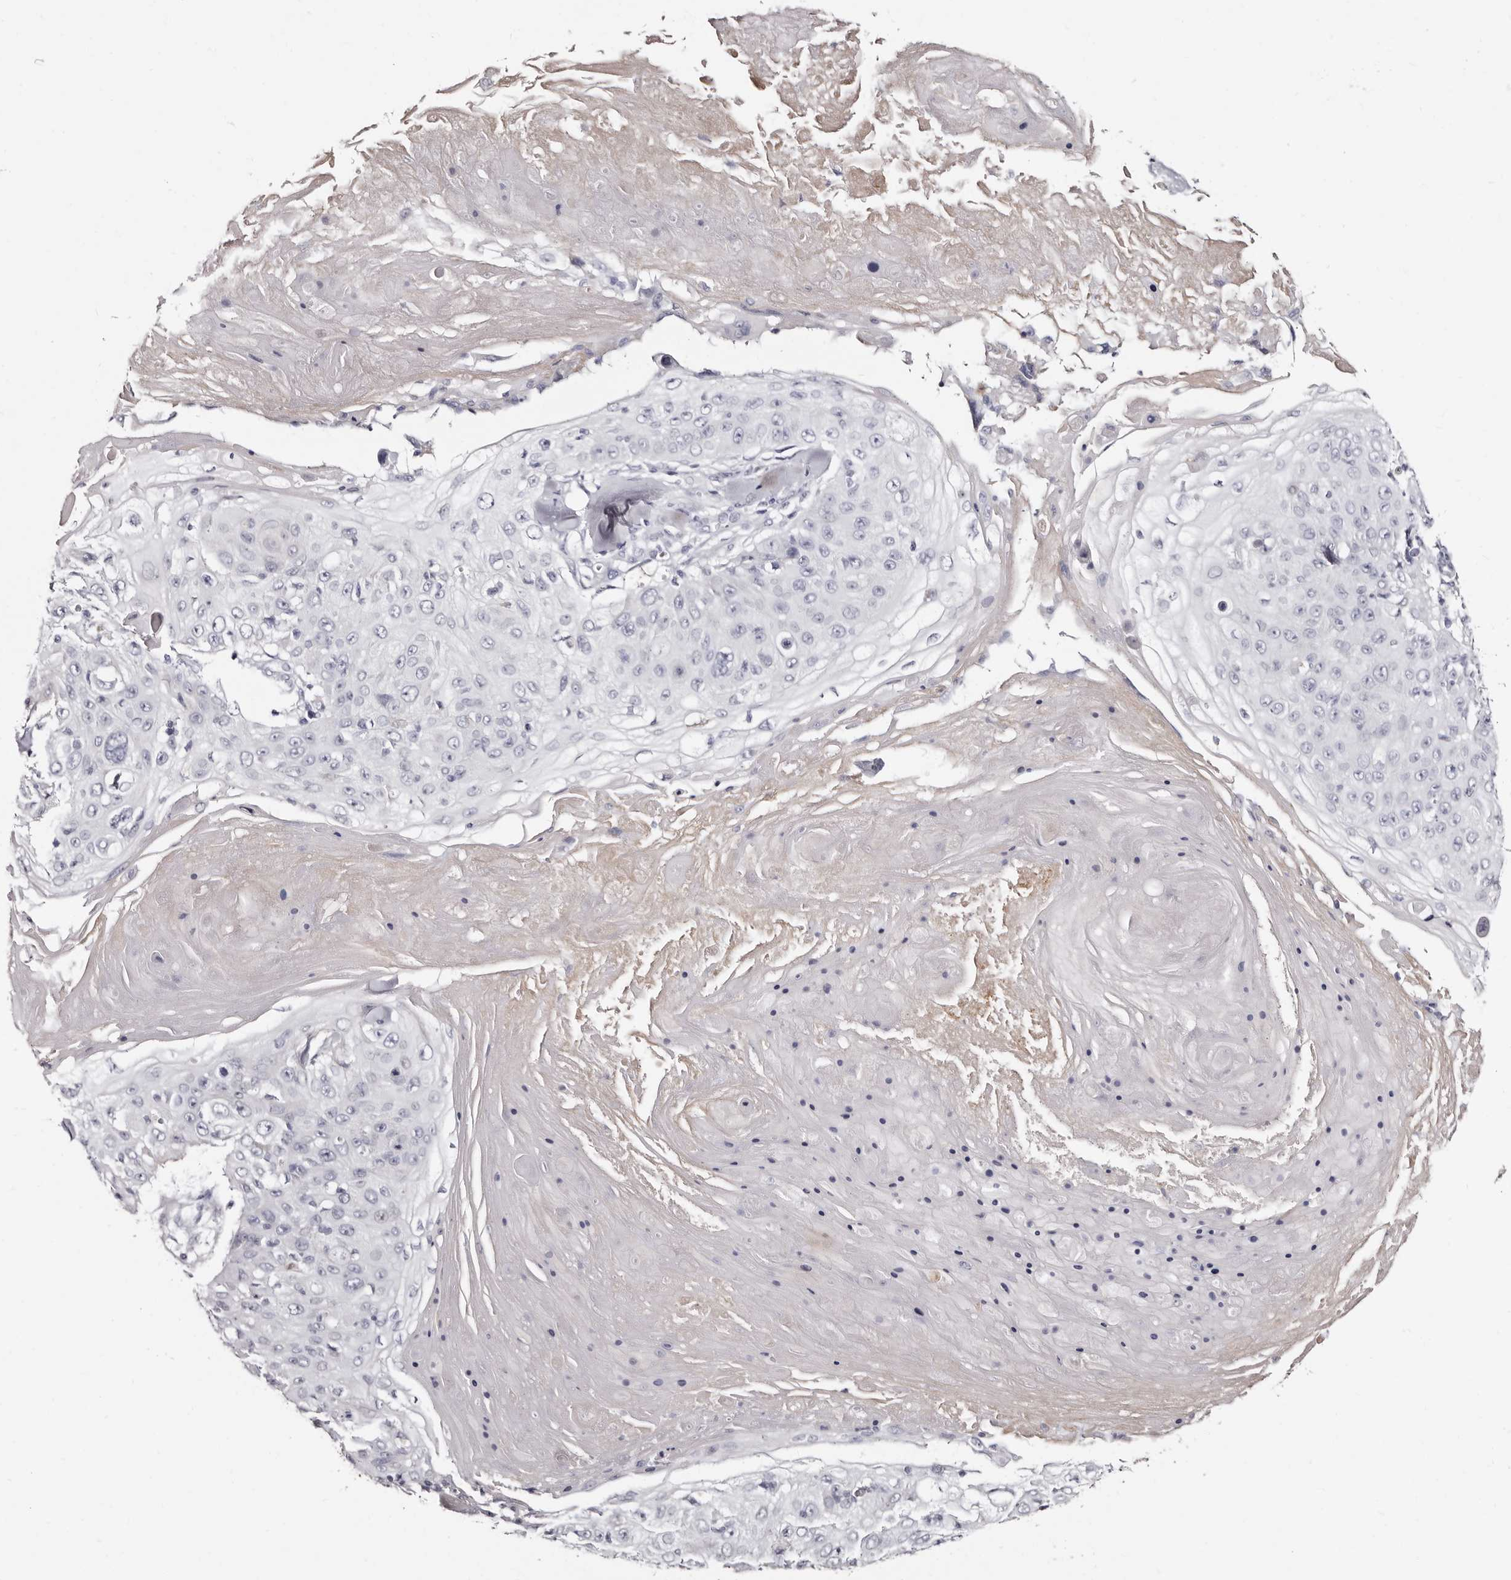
{"staining": {"intensity": "negative", "quantity": "none", "location": "none"}, "tissue": "skin cancer", "cell_type": "Tumor cells", "image_type": "cancer", "snomed": [{"axis": "morphology", "description": "Squamous cell carcinoma, NOS"}, {"axis": "topography", "description": "Skin"}], "caption": "Immunohistochemistry photomicrograph of human squamous cell carcinoma (skin) stained for a protein (brown), which shows no staining in tumor cells.", "gene": "TBC1D22B", "patient": {"sex": "male", "age": 86}}